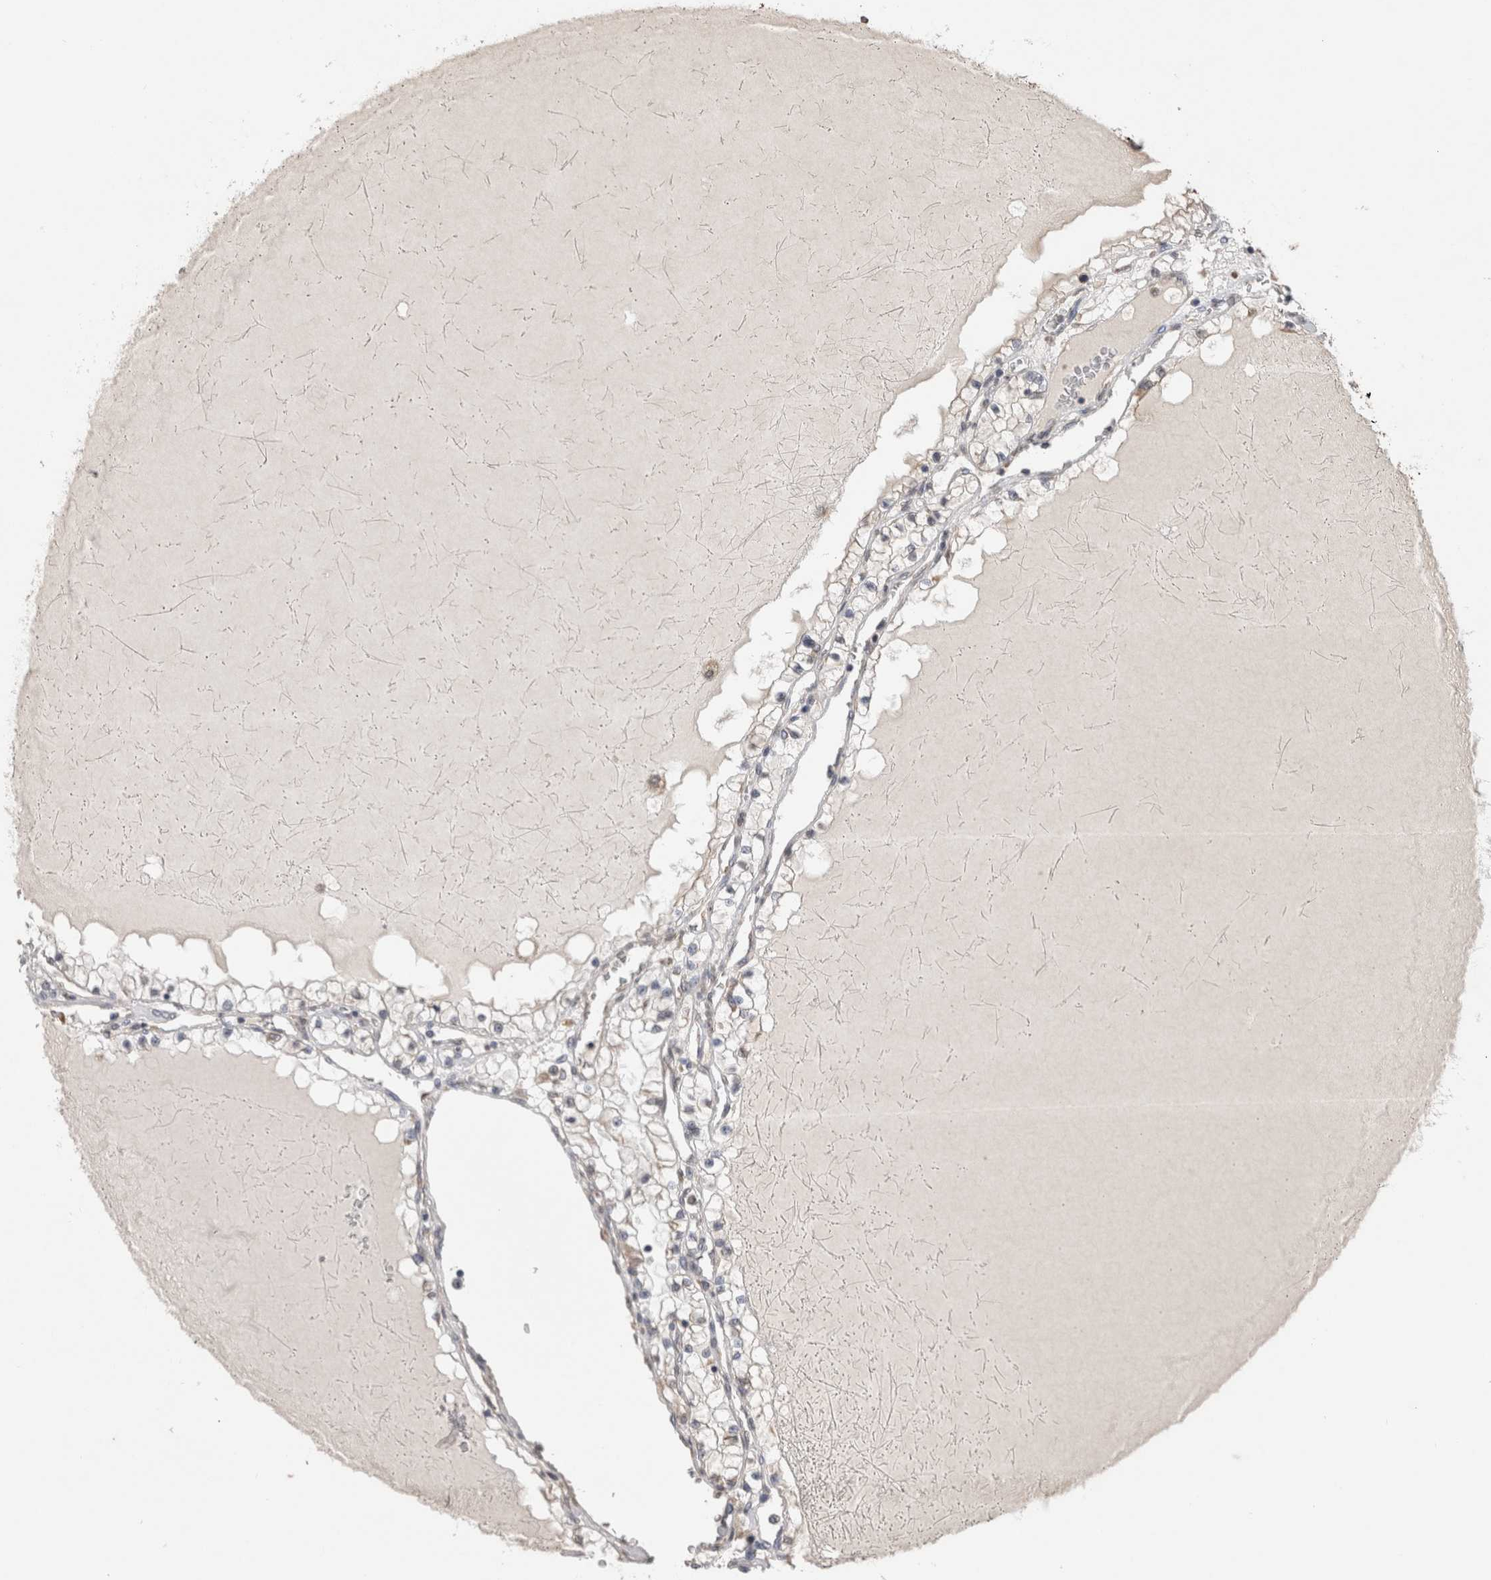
{"staining": {"intensity": "negative", "quantity": "none", "location": "none"}, "tissue": "renal cancer", "cell_type": "Tumor cells", "image_type": "cancer", "snomed": [{"axis": "morphology", "description": "Adenocarcinoma, NOS"}, {"axis": "topography", "description": "Kidney"}], "caption": "The IHC micrograph has no significant expression in tumor cells of renal adenocarcinoma tissue.", "gene": "NOMO1", "patient": {"sex": "male", "age": 68}}